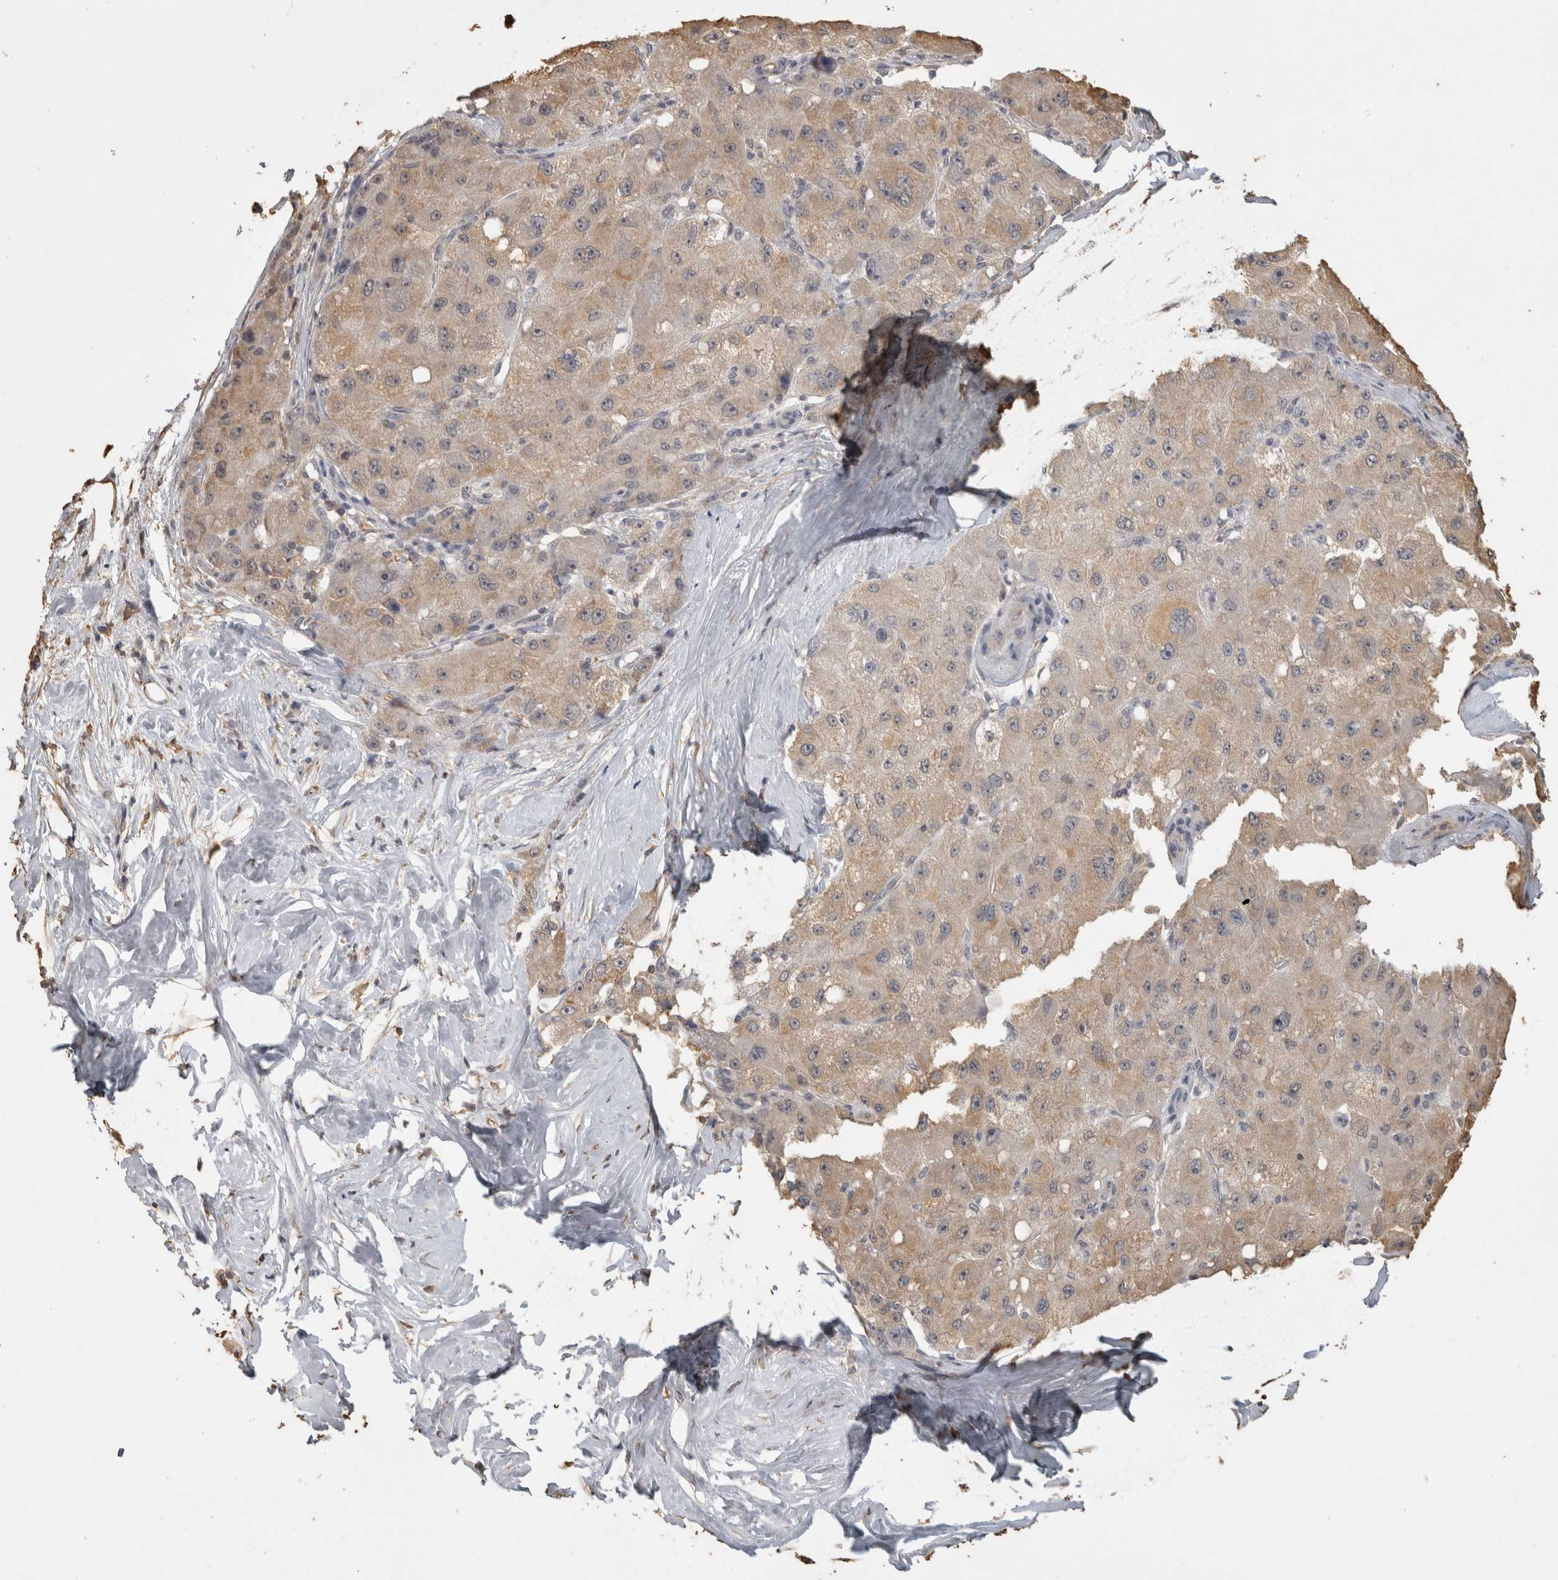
{"staining": {"intensity": "weak", "quantity": ">75%", "location": "cytoplasmic/membranous"}, "tissue": "liver cancer", "cell_type": "Tumor cells", "image_type": "cancer", "snomed": [{"axis": "morphology", "description": "Carcinoma, Hepatocellular, NOS"}, {"axis": "topography", "description": "Liver"}], "caption": "Human liver cancer stained with a brown dye shows weak cytoplasmic/membranous positive staining in approximately >75% of tumor cells.", "gene": "REPS2", "patient": {"sex": "male", "age": 80}}